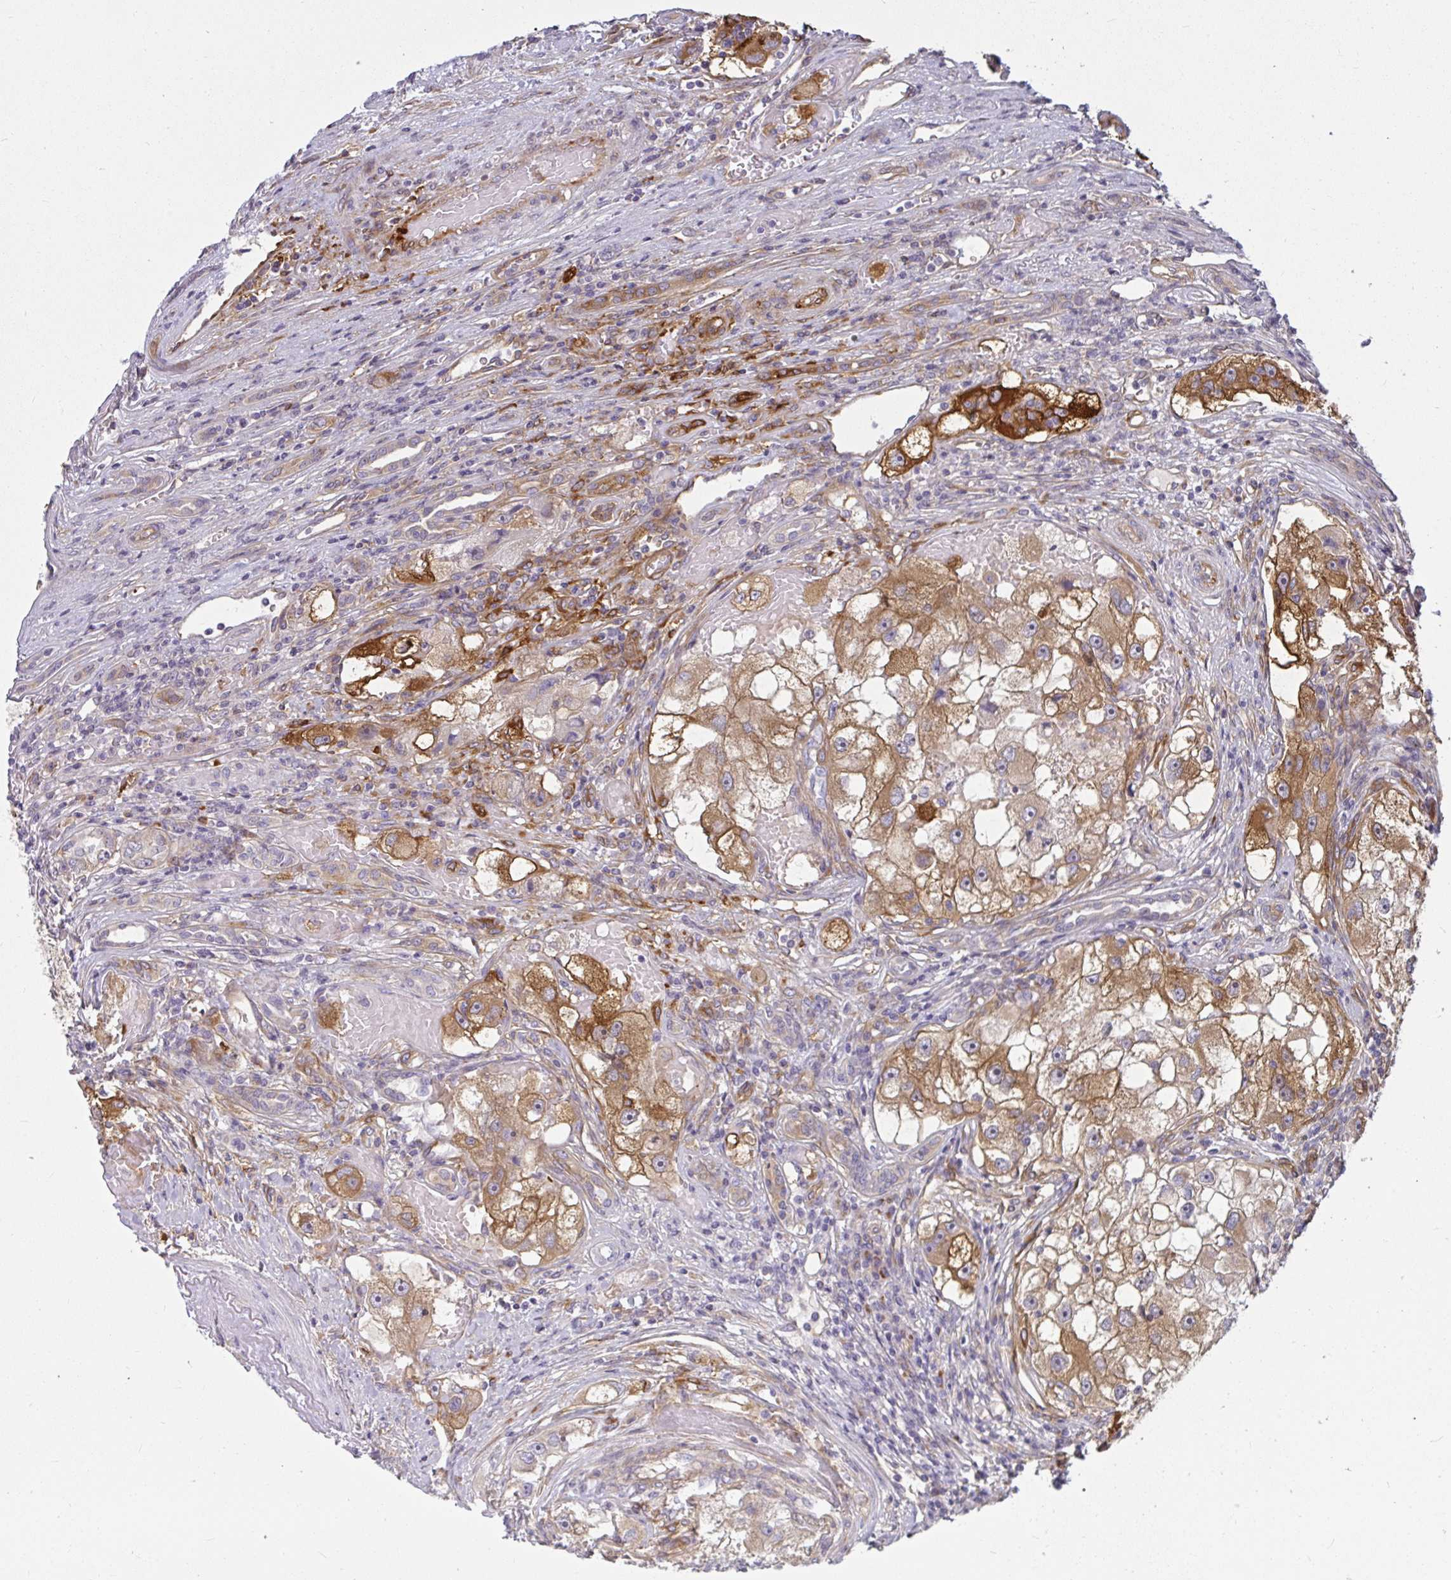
{"staining": {"intensity": "moderate", "quantity": "25%-75%", "location": "cytoplasmic/membranous"}, "tissue": "renal cancer", "cell_type": "Tumor cells", "image_type": "cancer", "snomed": [{"axis": "morphology", "description": "Adenocarcinoma, NOS"}, {"axis": "topography", "description": "Kidney"}], "caption": "Immunohistochemical staining of renal adenocarcinoma displays moderate cytoplasmic/membranous protein expression in approximately 25%-75% of tumor cells.", "gene": "IFIT3", "patient": {"sex": "male", "age": 63}}